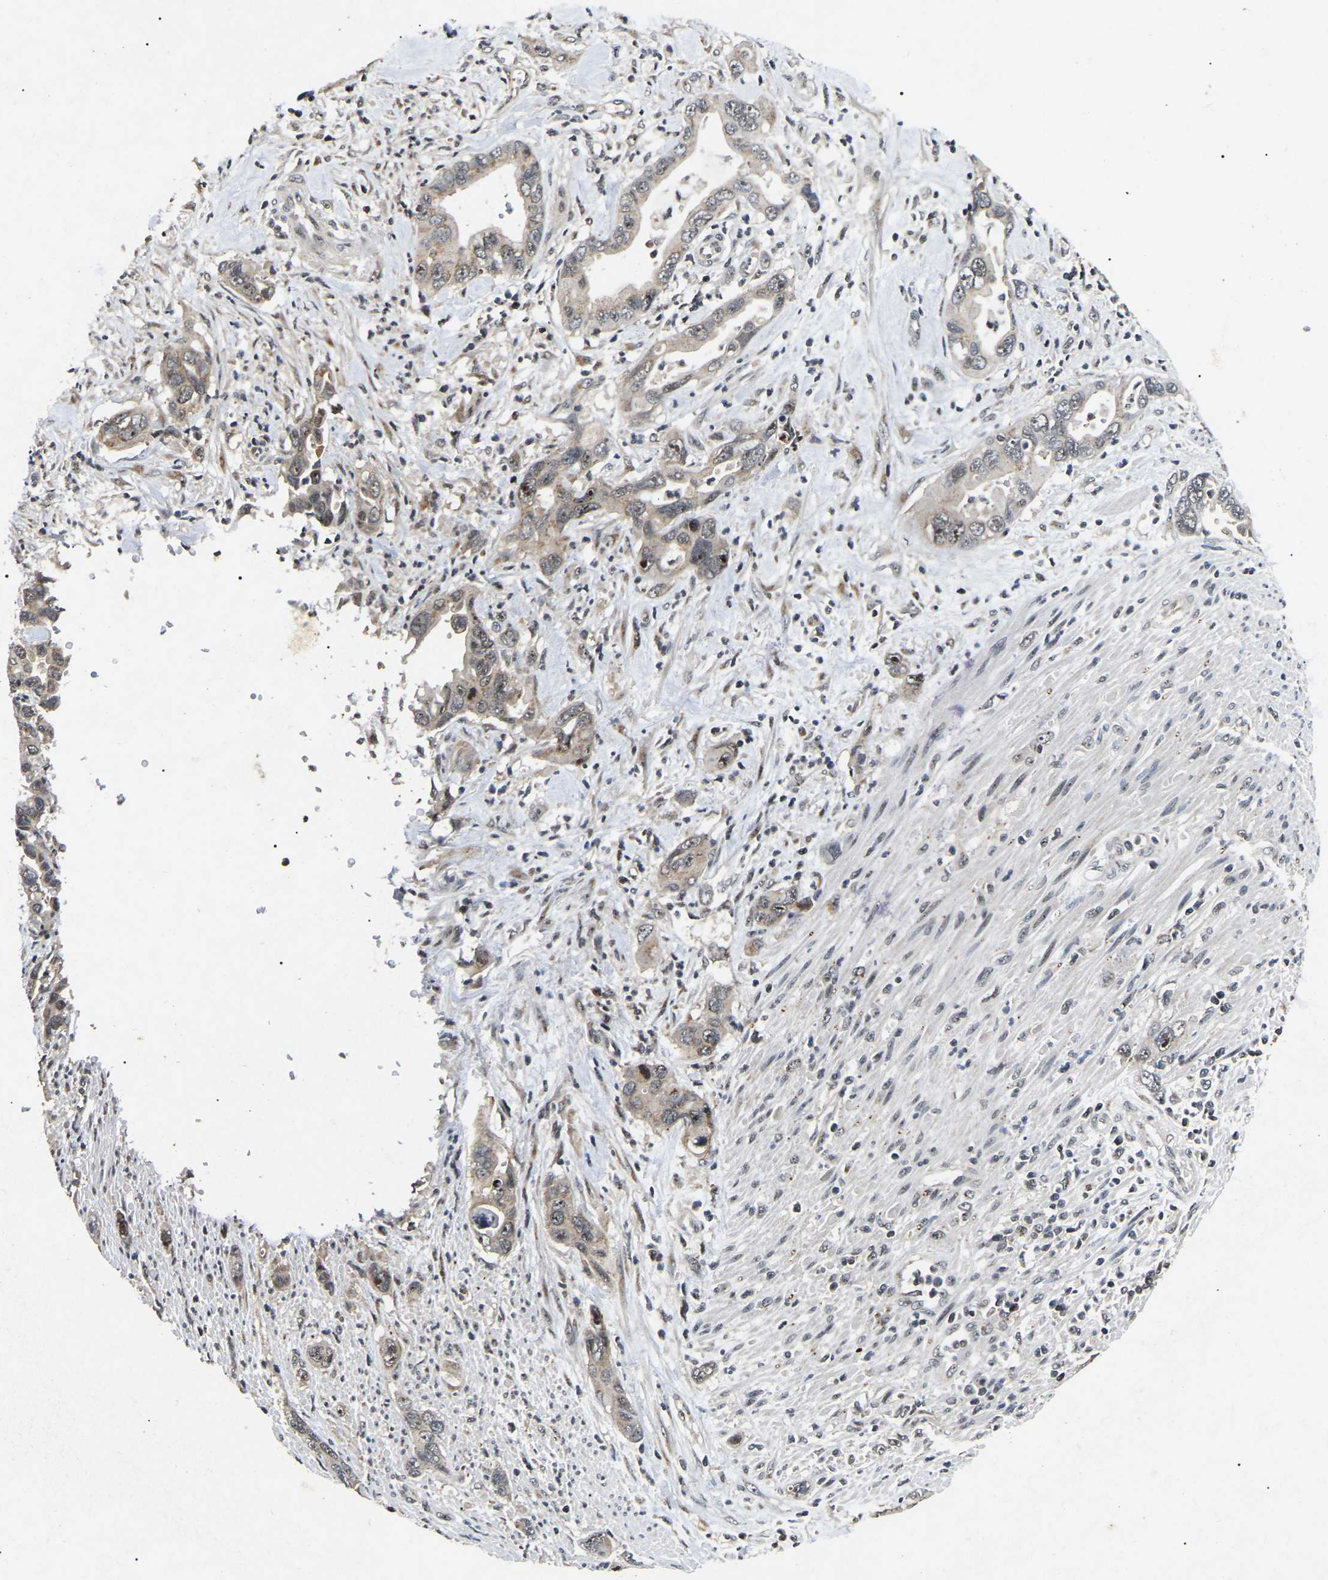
{"staining": {"intensity": "moderate", "quantity": "<25%", "location": "cytoplasmic/membranous,nuclear"}, "tissue": "pancreatic cancer", "cell_type": "Tumor cells", "image_type": "cancer", "snomed": [{"axis": "morphology", "description": "Adenocarcinoma, NOS"}, {"axis": "topography", "description": "Pancreas"}], "caption": "Tumor cells show low levels of moderate cytoplasmic/membranous and nuclear staining in approximately <25% of cells in human pancreatic cancer.", "gene": "RBM28", "patient": {"sex": "female", "age": 70}}